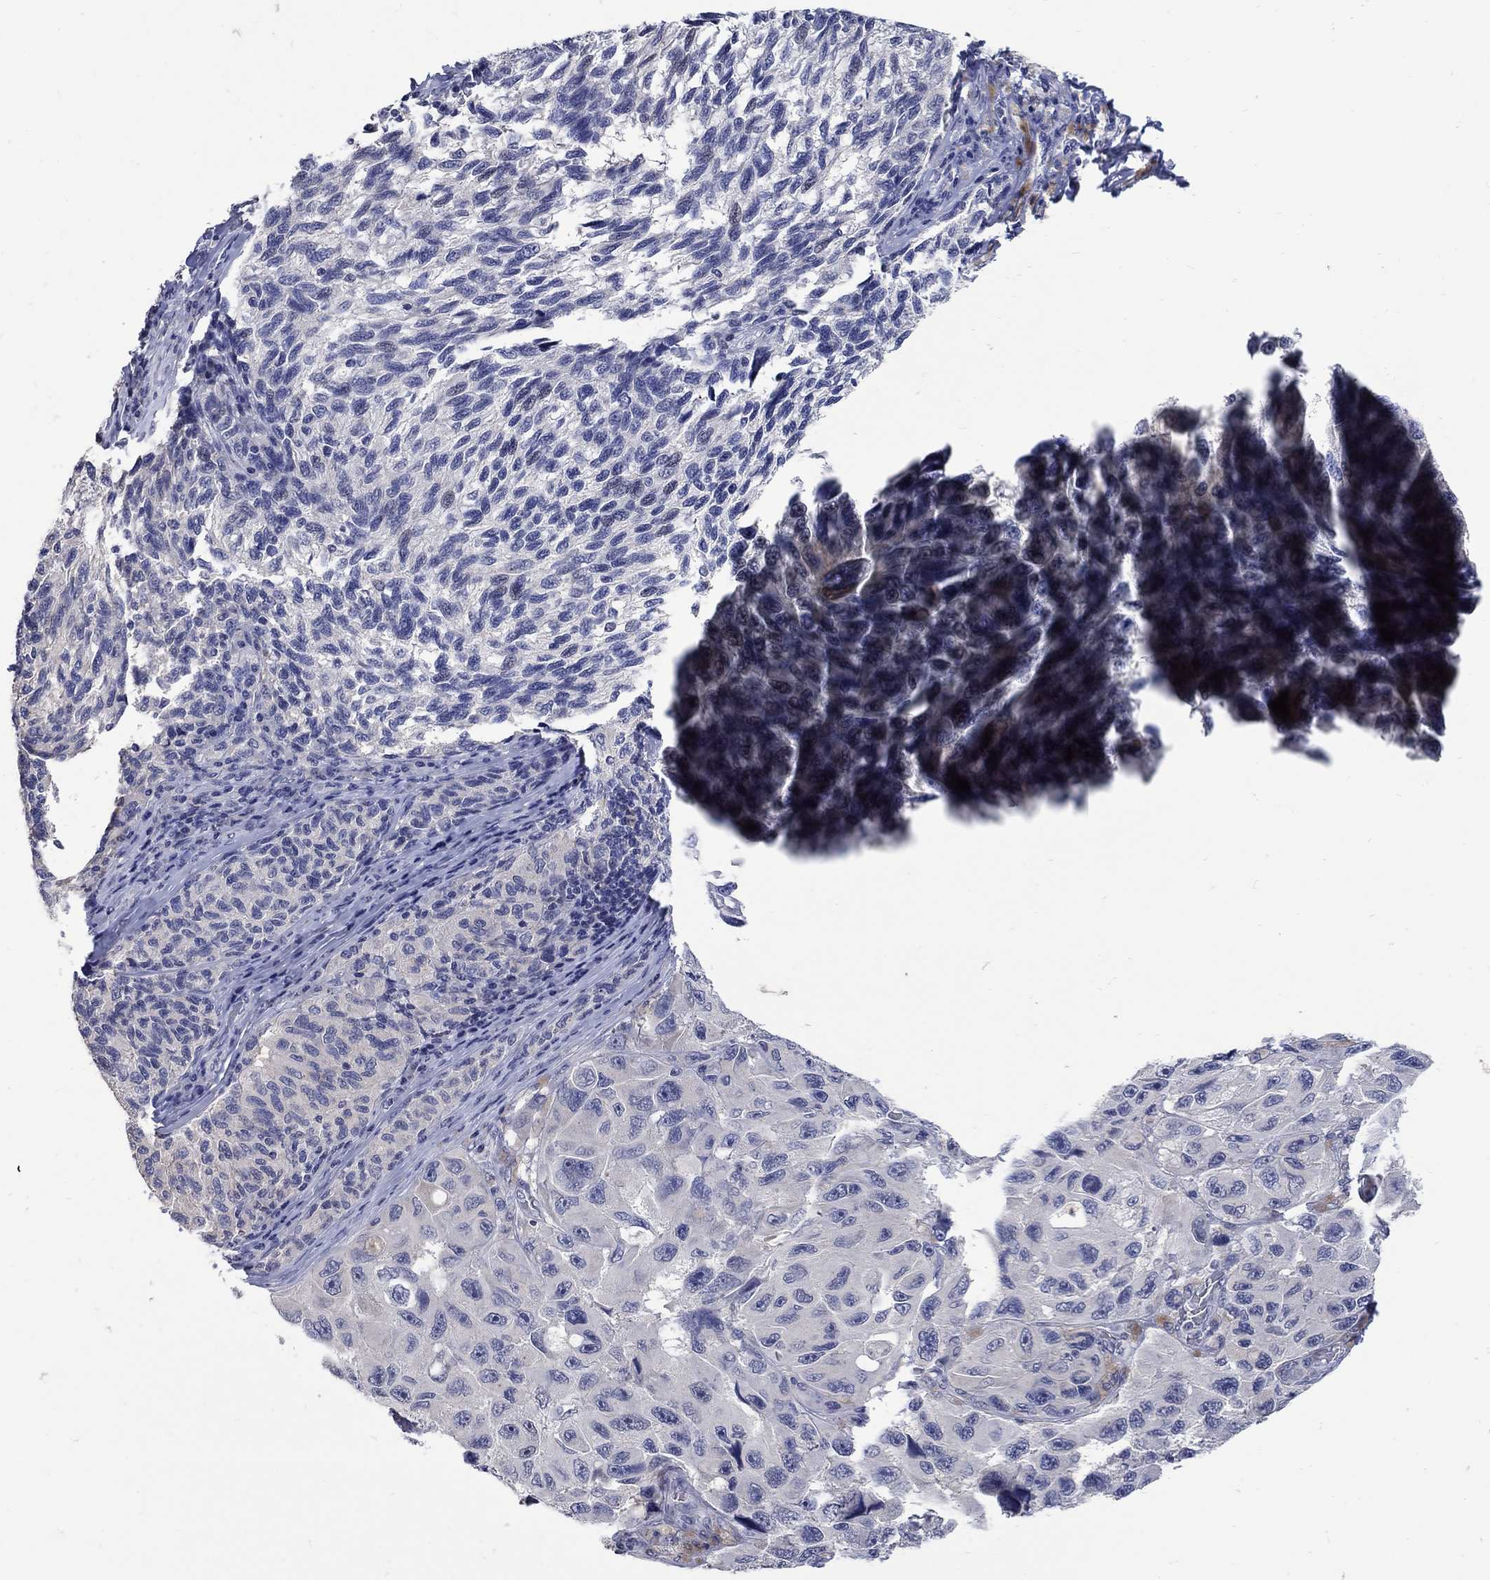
{"staining": {"intensity": "negative", "quantity": "none", "location": "none"}, "tissue": "melanoma", "cell_type": "Tumor cells", "image_type": "cancer", "snomed": [{"axis": "morphology", "description": "Malignant melanoma, NOS"}, {"axis": "topography", "description": "Skin"}], "caption": "The immunohistochemistry image has no significant positivity in tumor cells of melanoma tissue.", "gene": "CETN1", "patient": {"sex": "female", "age": 73}}